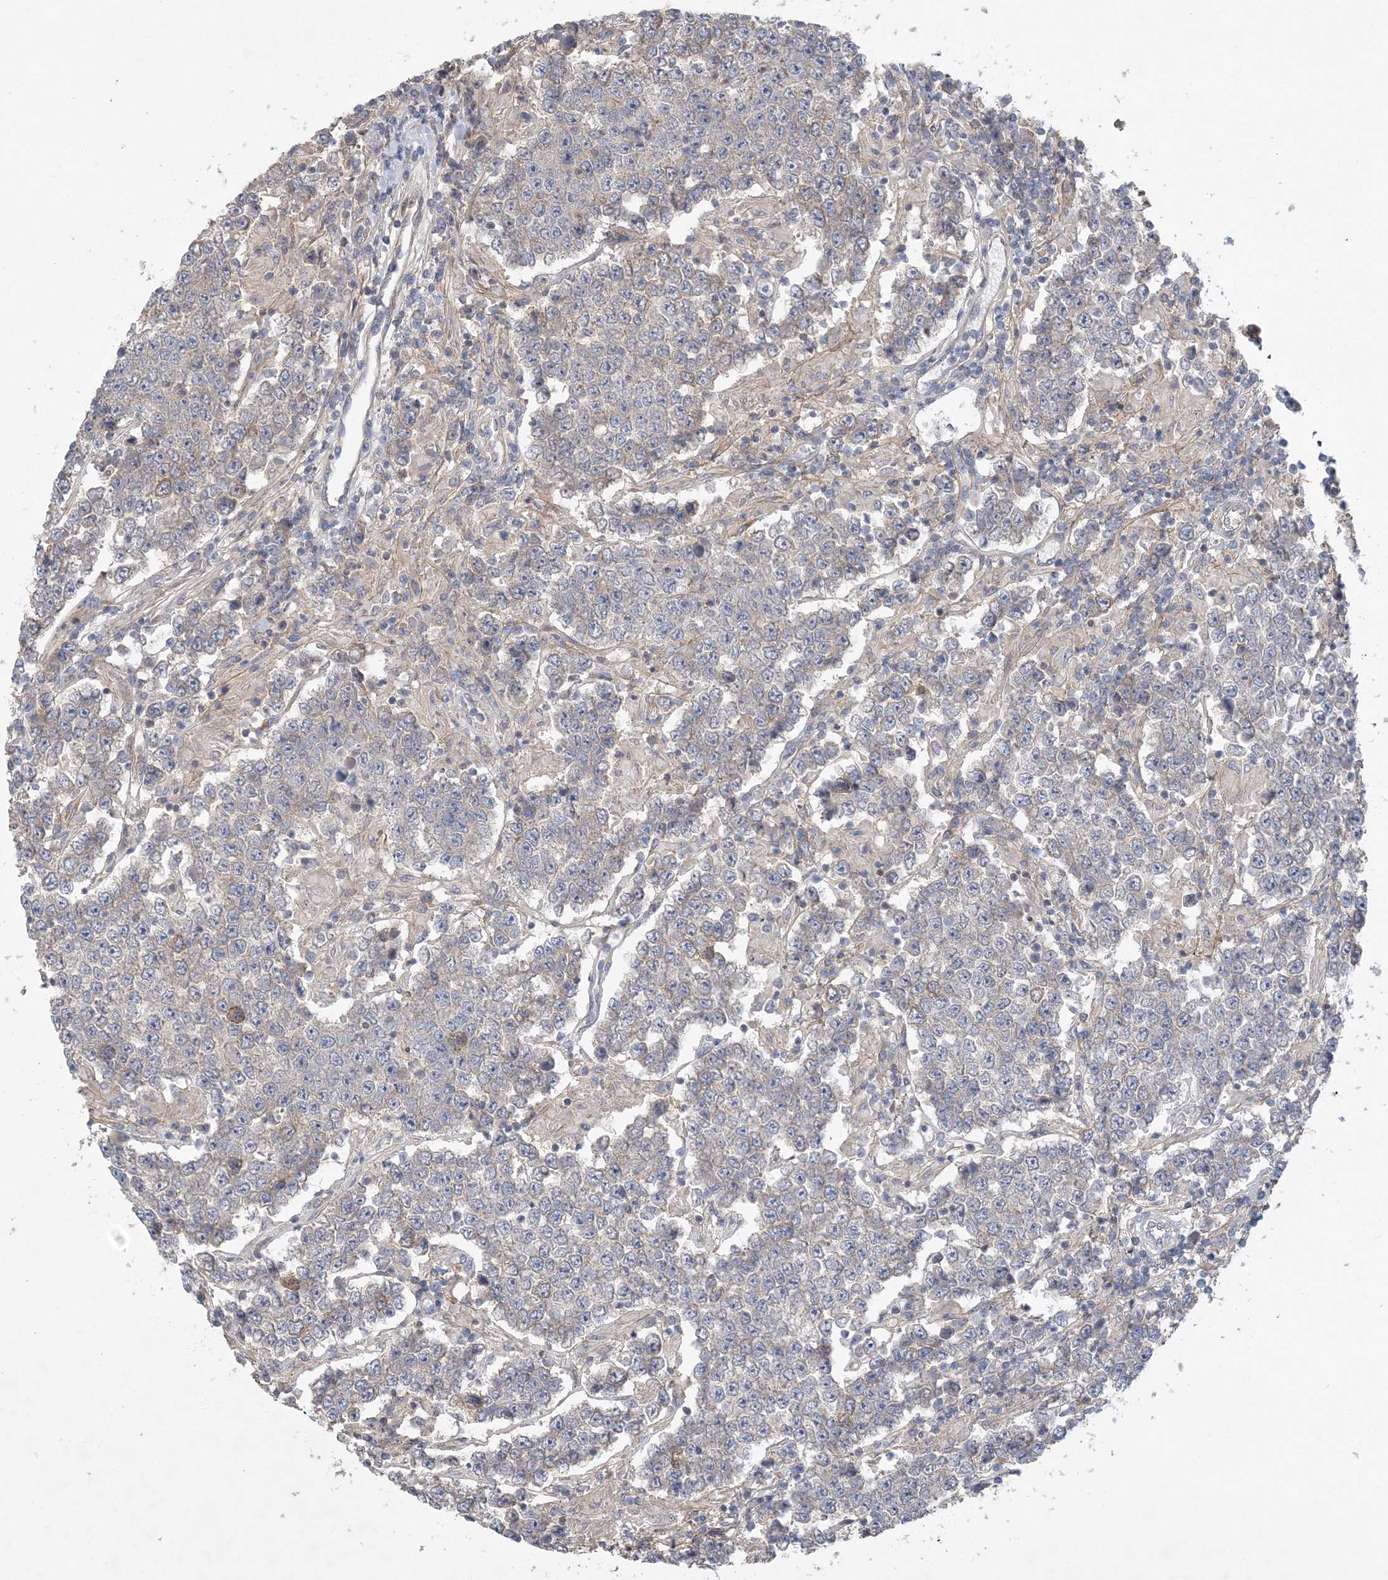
{"staining": {"intensity": "weak", "quantity": "<25%", "location": "cytoplasmic/membranous"}, "tissue": "testis cancer", "cell_type": "Tumor cells", "image_type": "cancer", "snomed": [{"axis": "morphology", "description": "Normal tissue, NOS"}, {"axis": "morphology", "description": "Urothelial carcinoma, High grade"}, {"axis": "morphology", "description": "Seminoma, NOS"}, {"axis": "morphology", "description": "Carcinoma, Embryonal, NOS"}, {"axis": "topography", "description": "Urinary bladder"}, {"axis": "topography", "description": "Testis"}], "caption": "DAB (3,3'-diaminobenzidine) immunohistochemical staining of testis cancer displays no significant positivity in tumor cells.", "gene": "MAP4K5", "patient": {"sex": "male", "age": 41}}